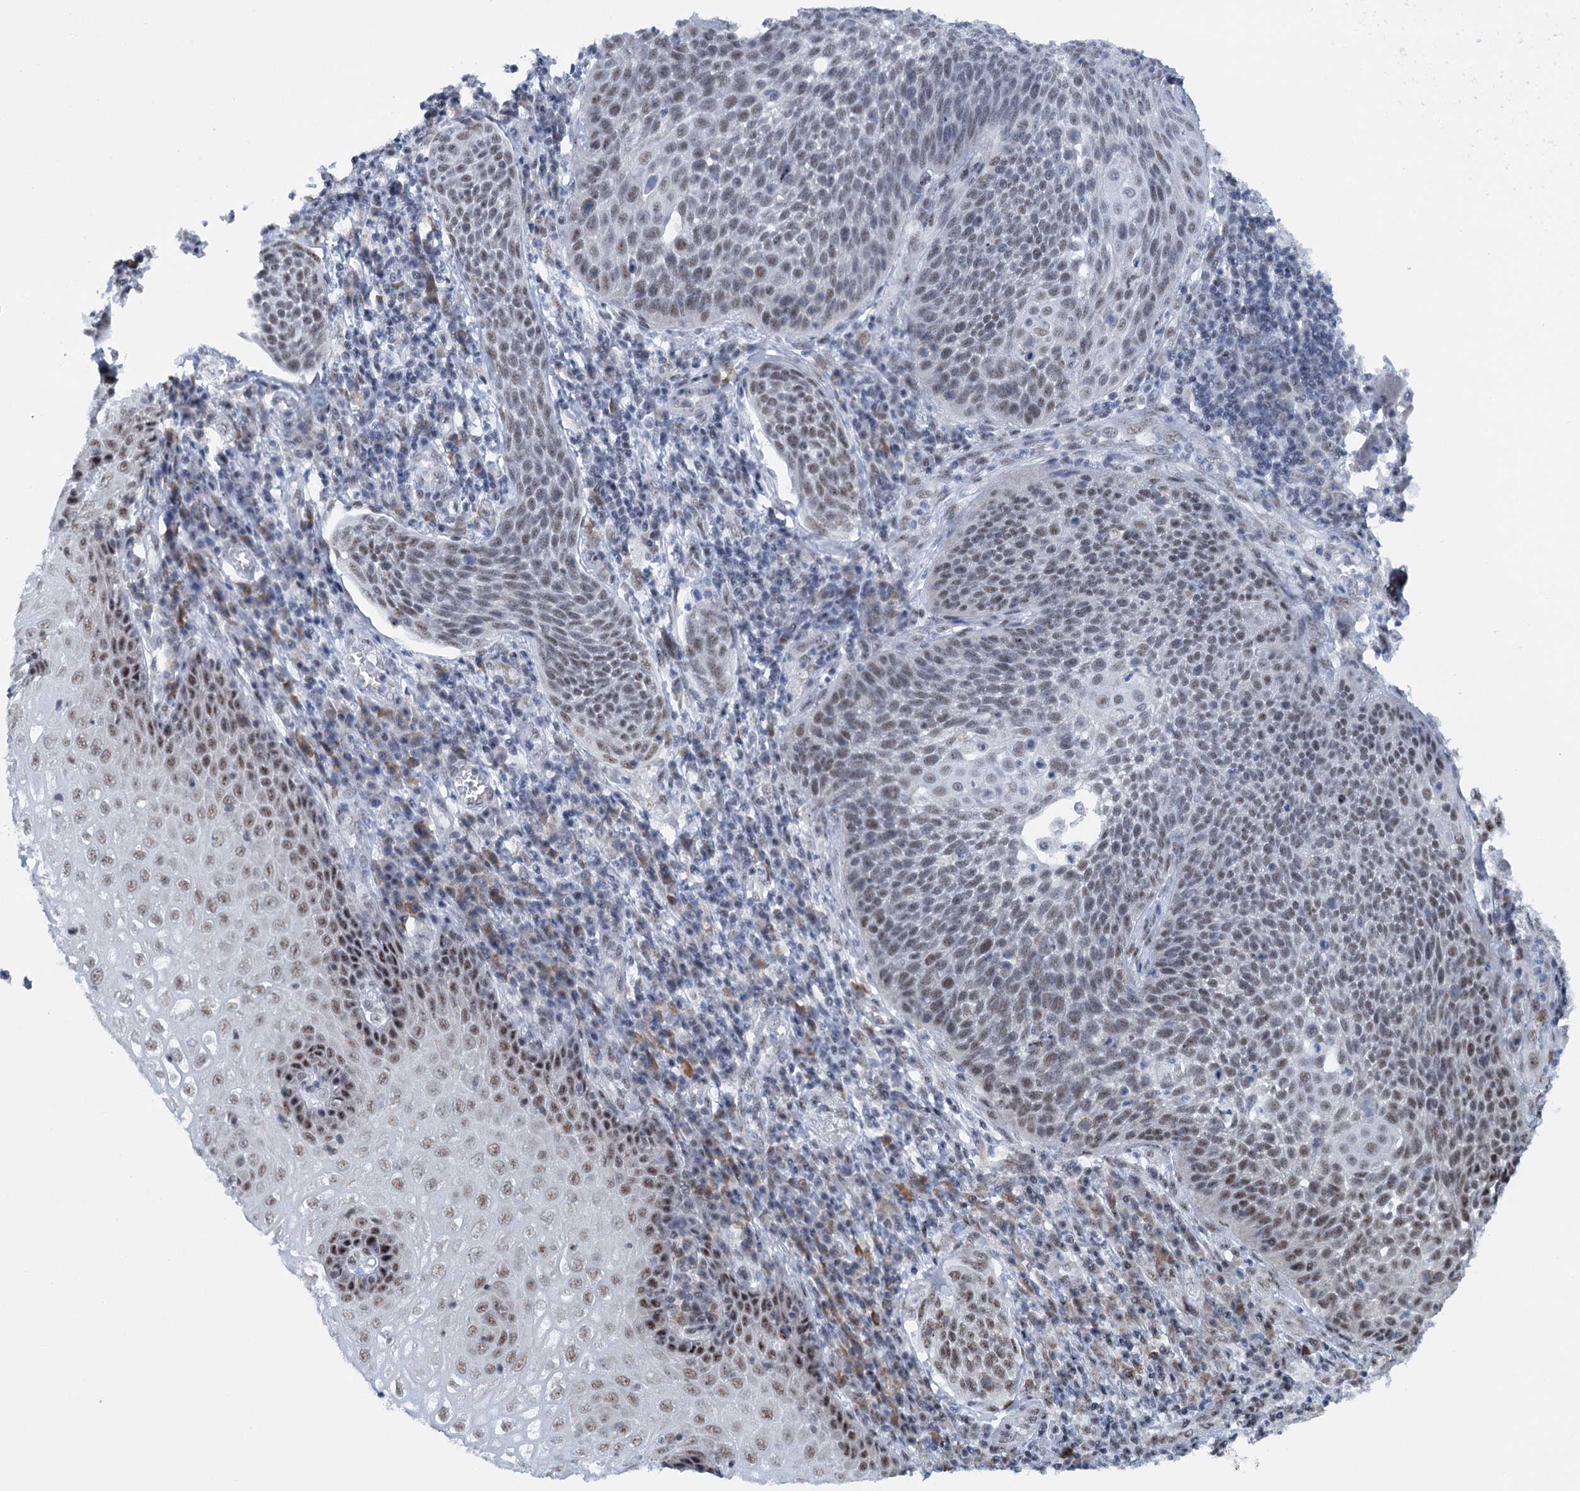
{"staining": {"intensity": "weak", "quantity": "25%-75%", "location": "nuclear"}, "tissue": "cervical cancer", "cell_type": "Tumor cells", "image_type": "cancer", "snomed": [{"axis": "morphology", "description": "Squamous cell carcinoma, NOS"}, {"axis": "topography", "description": "Cervix"}], "caption": "A micrograph showing weak nuclear expression in approximately 25%-75% of tumor cells in cervical cancer, as visualized by brown immunohistochemical staining.", "gene": "SREK1", "patient": {"sex": "female", "age": 34}}